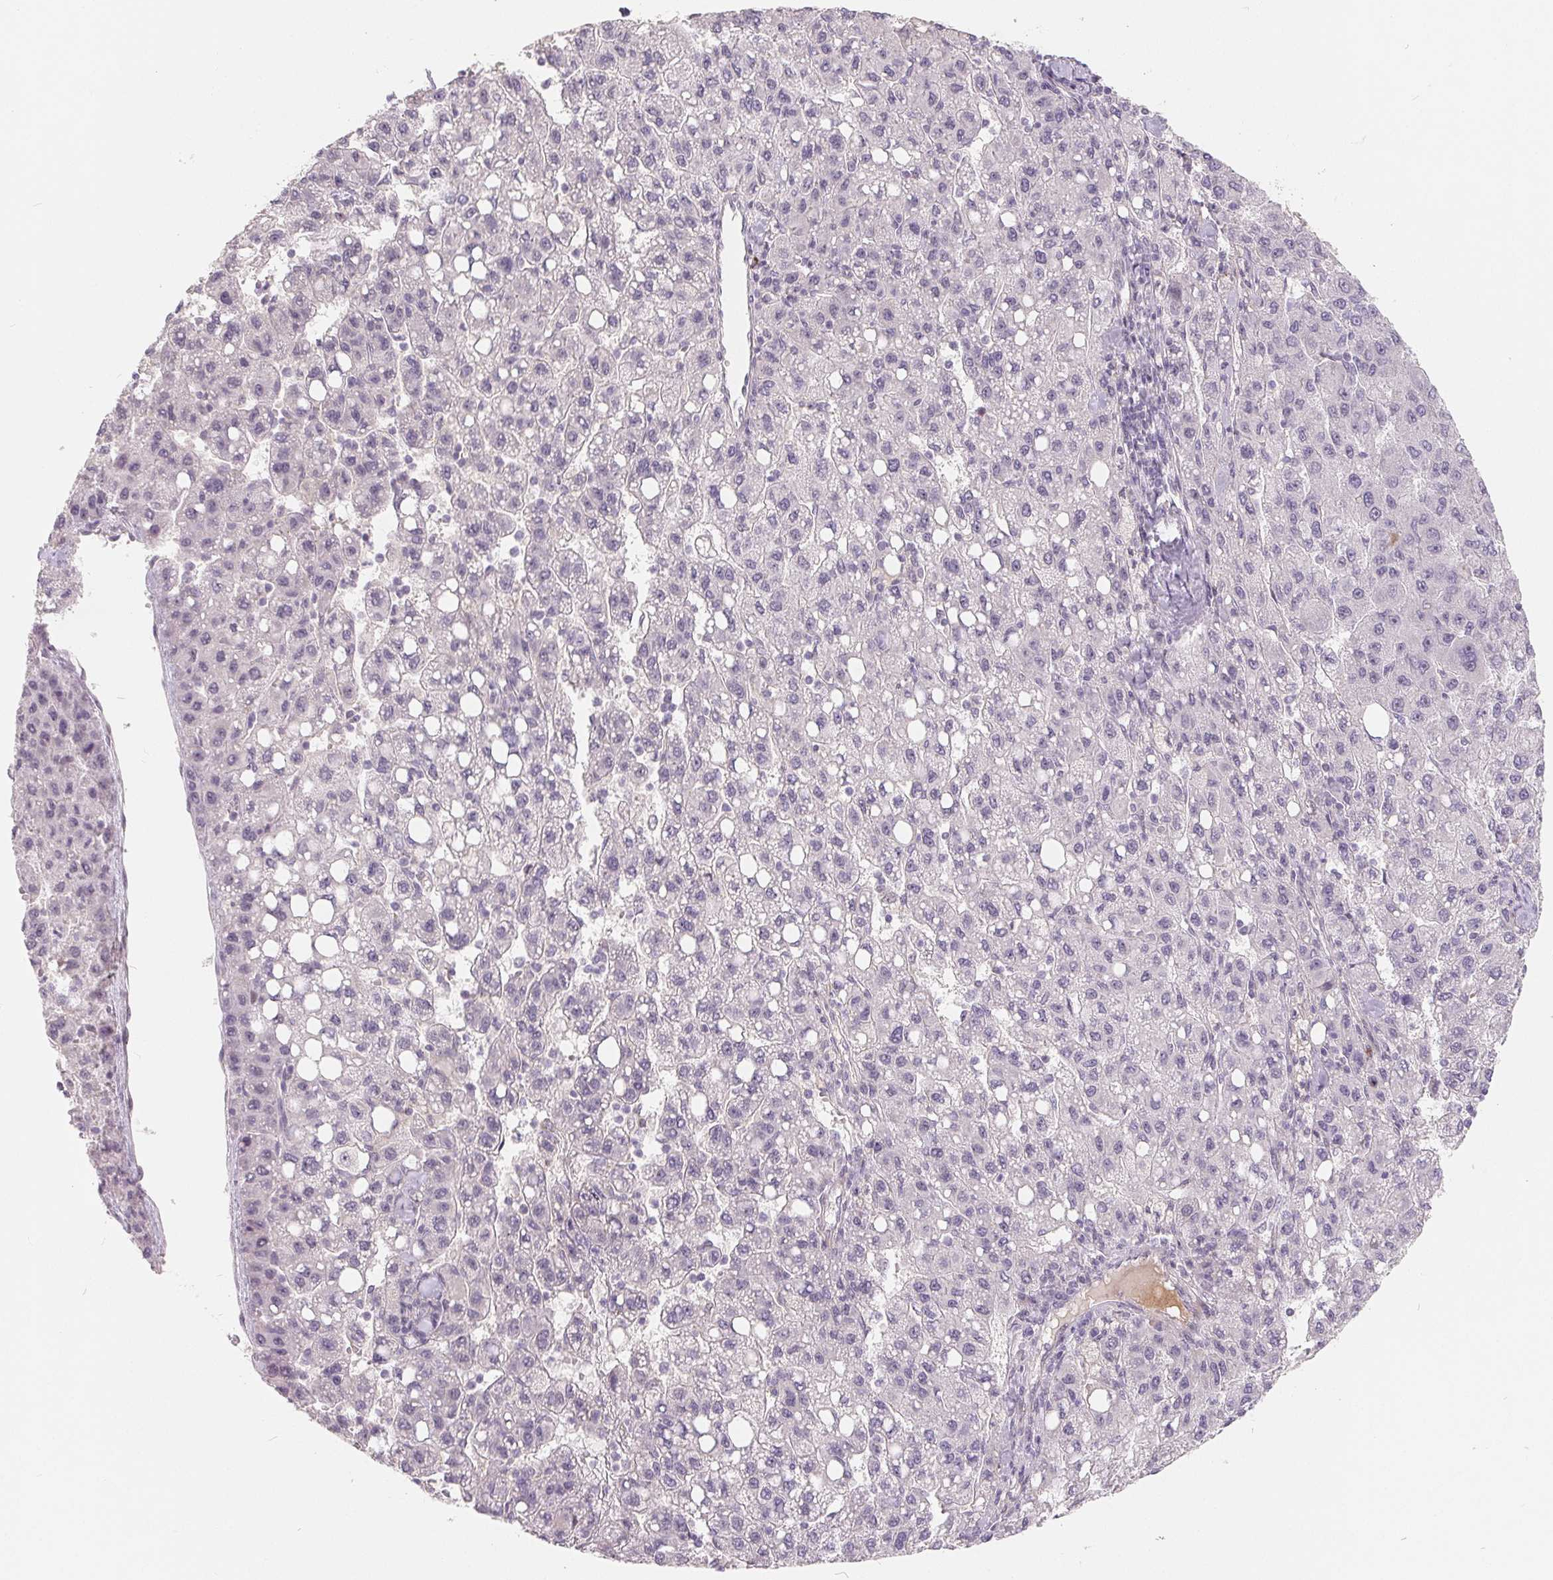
{"staining": {"intensity": "negative", "quantity": "none", "location": "none"}, "tissue": "liver cancer", "cell_type": "Tumor cells", "image_type": "cancer", "snomed": [{"axis": "morphology", "description": "Carcinoma, Hepatocellular, NOS"}, {"axis": "topography", "description": "Liver"}], "caption": "A histopathology image of liver cancer (hepatocellular carcinoma) stained for a protein reveals no brown staining in tumor cells.", "gene": "NRG2", "patient": {"sex": "female", "age": 82}}